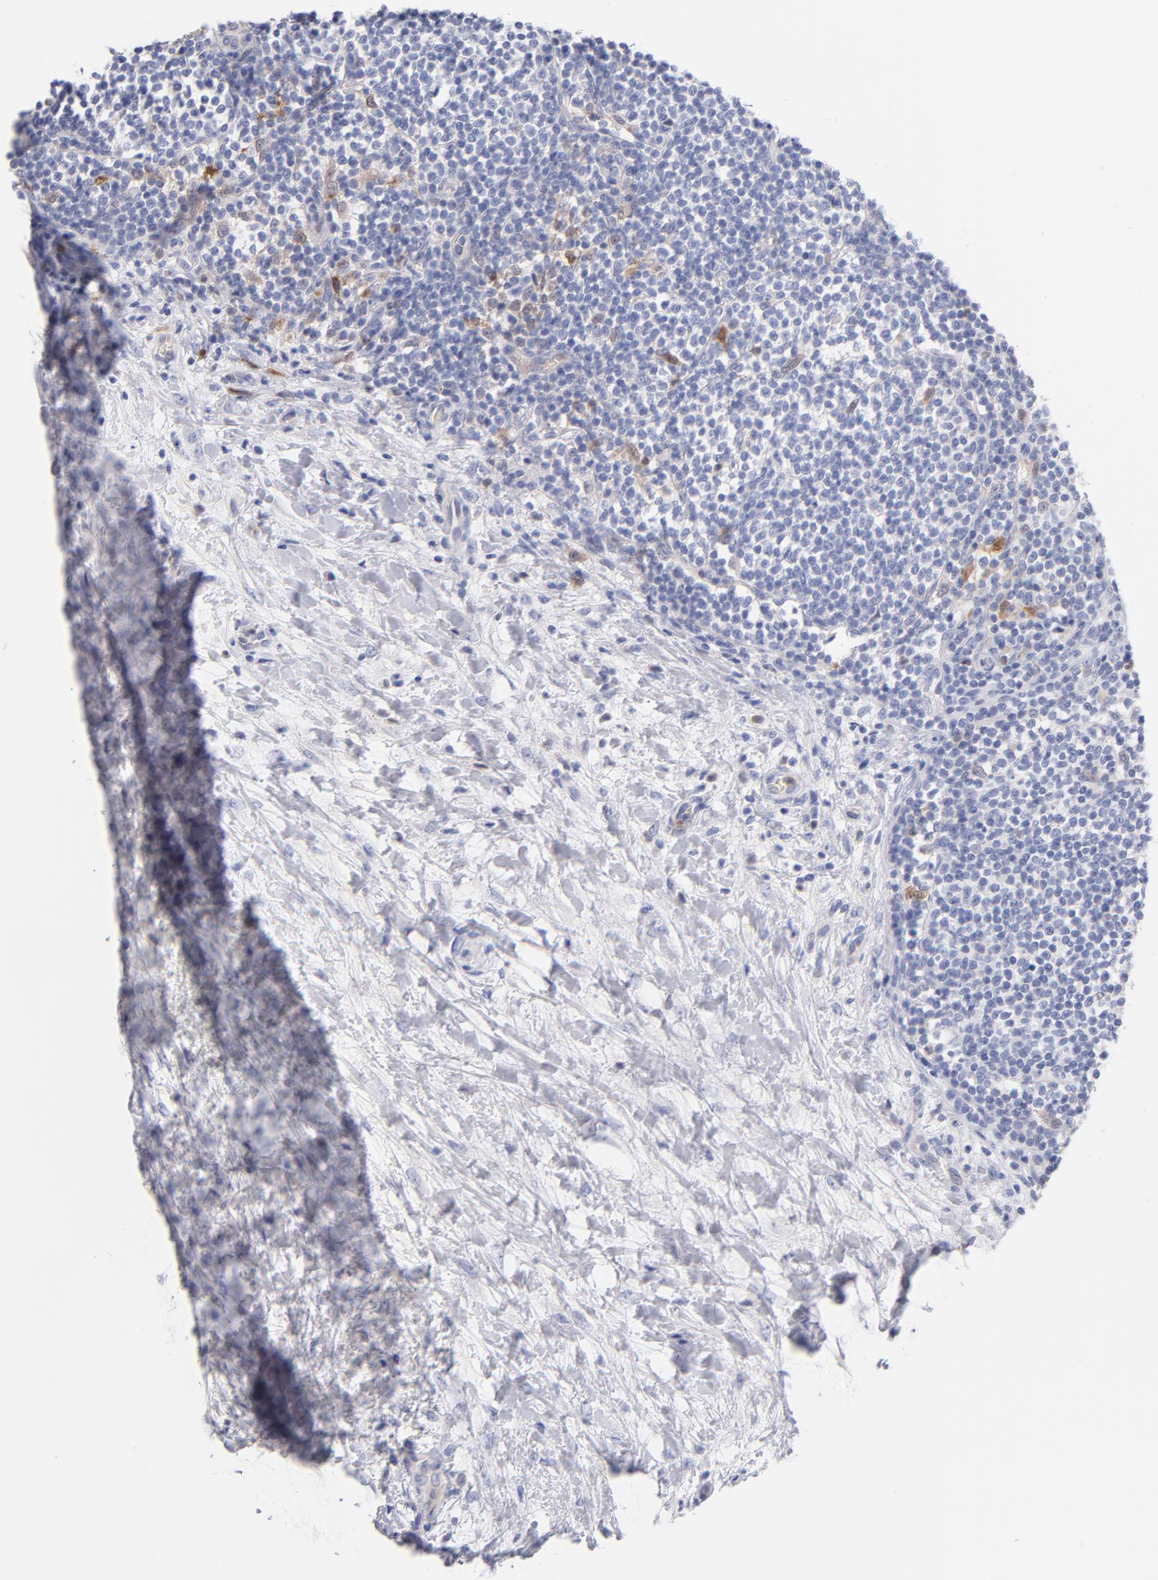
{"staining": {"intensity": "weak", "quantity": "<25%", "location": "cytoplasmic/membranous,nuclear"}, "tissue": "lymphoma", "cell_type": "Tumor cells", "image_type": "cancer", "snomed": [{"axis": "morphology", "description": "Malignant lymphoma, non-Hodgkin's type, Low grade"}, {"axis": "topography", "description": "Lymph node"}], "caption": "Immunohistochemical staining of lymphoma demonstrates no significant expression in tumor cells. (Stains: DAB IHC with hematoxylin counter stain, Microscopy: brightfield microscopy at high magnification).", "gene": "BID", "patient": {"sex": "female", "age": 76}}